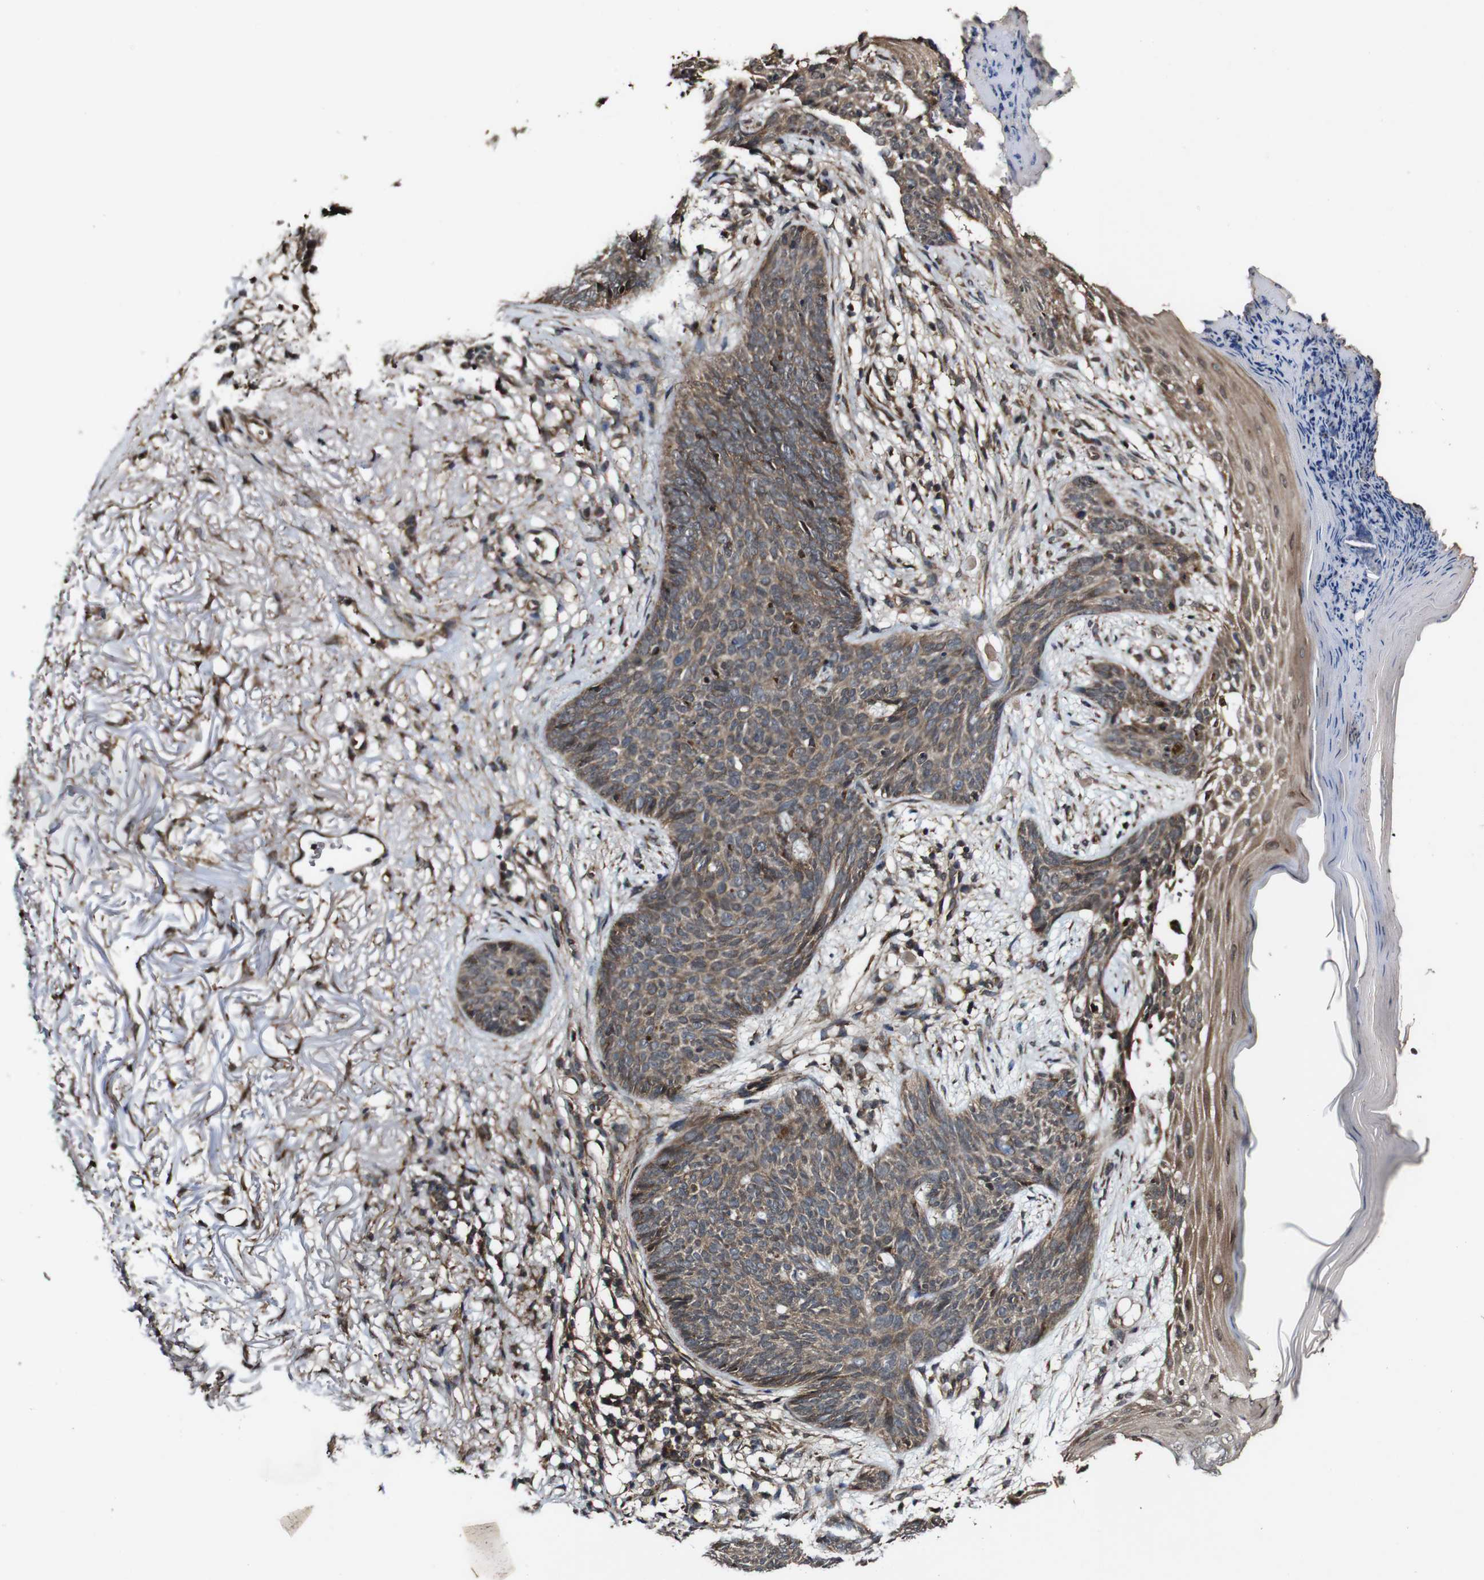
{"staining": {"intensity": "moderate", "quantity": ">75%", "location": "cytoplasmic/membranous"}, "tissue": "skin cancer", "cell_type": "Tumor cells", "image_type": "cancer", "snomed": [{"axis": "morphology", "description": "Basal cell carcinoma"}, {"axis": "topography", "description": "Skin"}], "caption": "IHC (DAB (3,3'-diaminobenzidine)) staining of human basal cell carcinoma (skin) demonstrates moderate cytoplasmic/membranous protein expression in about >75% of tumor cells. Nuclei are stained in blue.", "gene": "BTN3A3", "patient": {"sex": "male", "age": 84}}